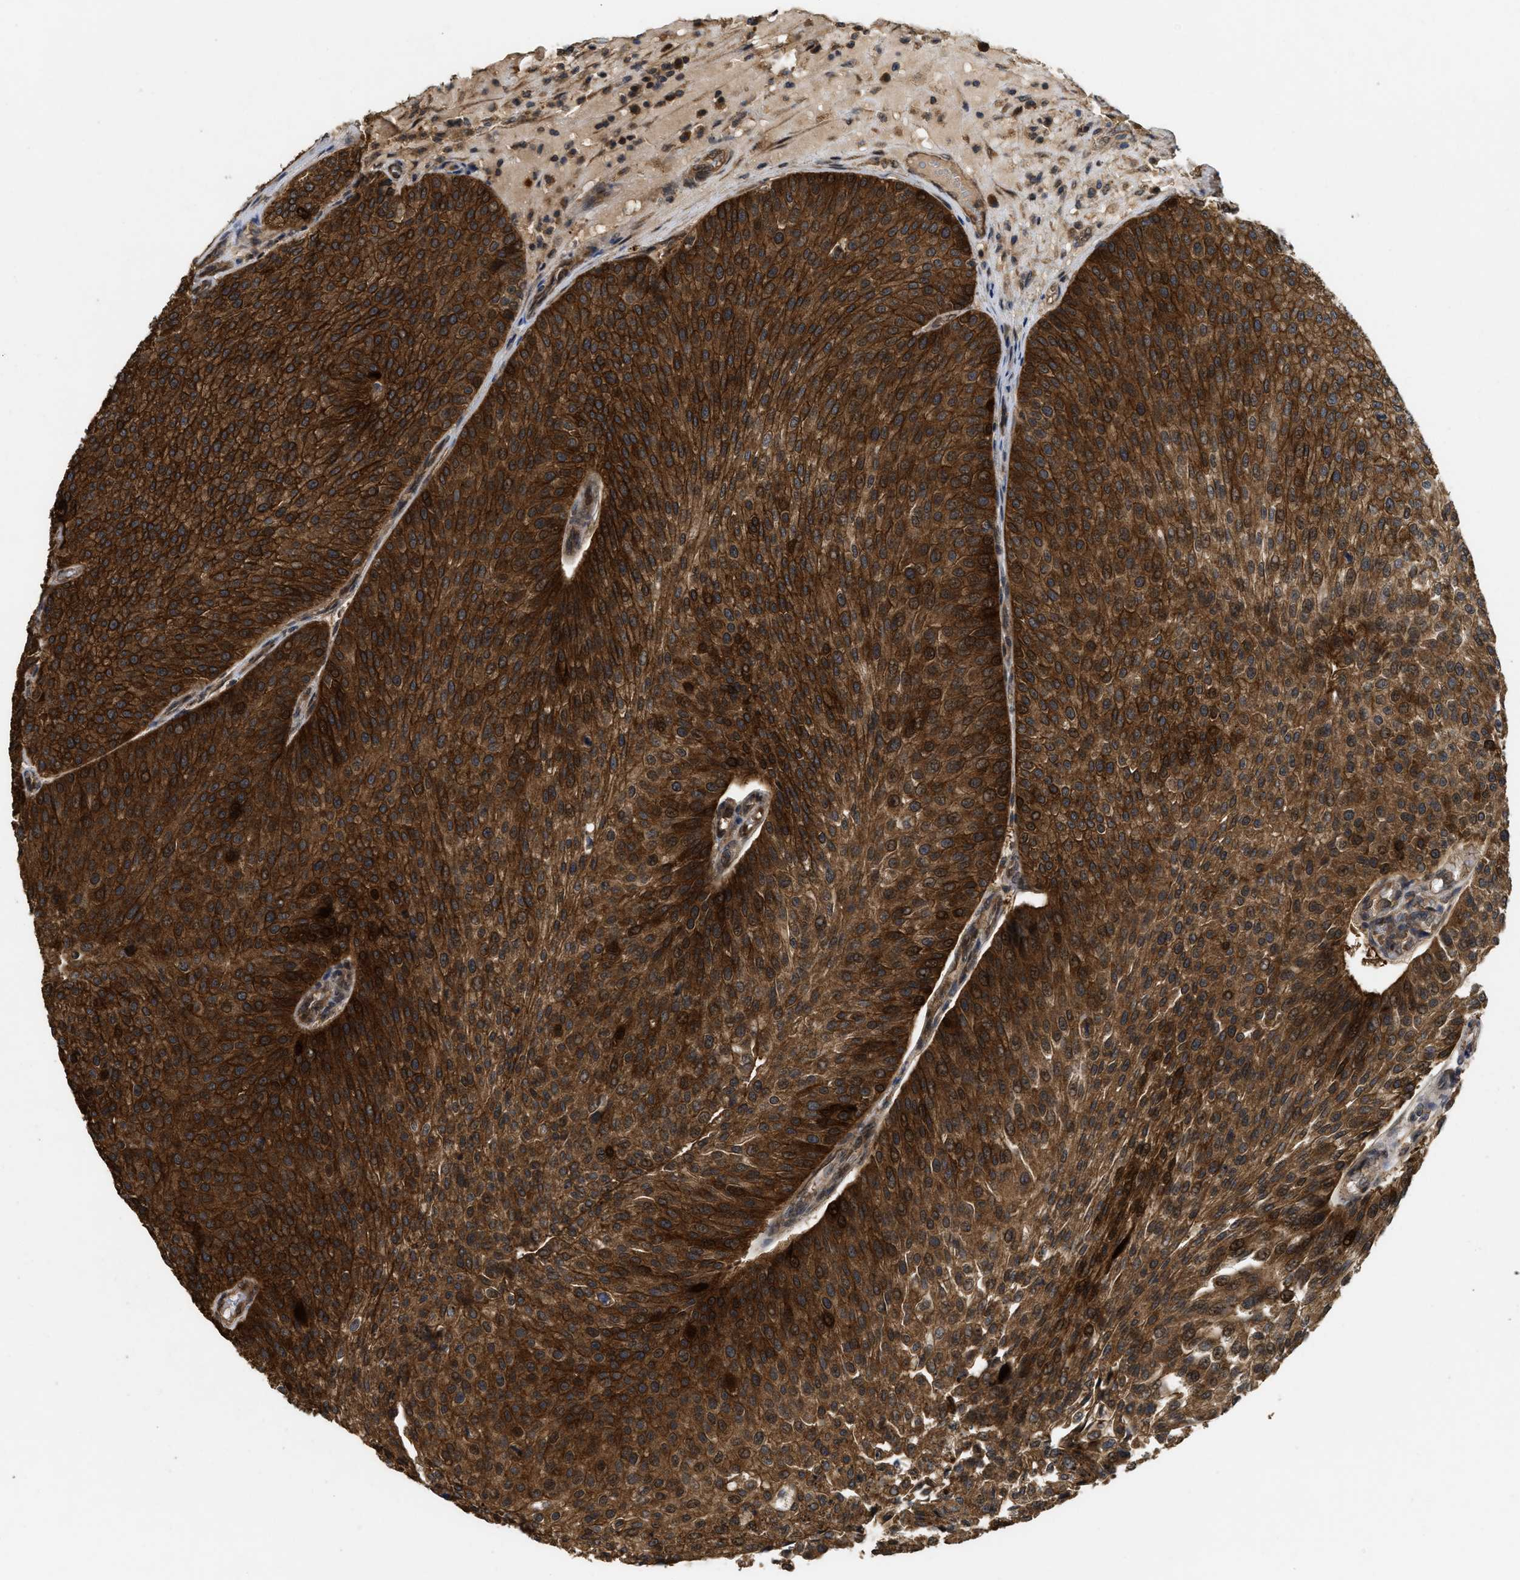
{"staining": {"intensity": "strong", "quantity": ">75%", "location": "cytoplasmic/membranous"}, "tissue": "urothelial cancer", "cell_type": "Tumor cells", "image_type": "cancer", "snomed": [{"axis": "morphology", "description": "Urothelial carcinoma, Low grade"}, {"axis": "topography", "description": "Smooth muscle"}, {"axis": "topography", "description": "Urinary bladder"}], "caption": "High-power microscopy captured an immunohistochemistry image of urothelial carcinoma (low-grade), revealing strong cytoplasmic/membranous staining in about >75% of tumor cells. The staining is performed using DAB brown chromogen to label protein expression. The nuclei are counter-stained blue using hematoxylin.", "gene": "FZD6", "patient": {"sex": "male", "age": 60}}